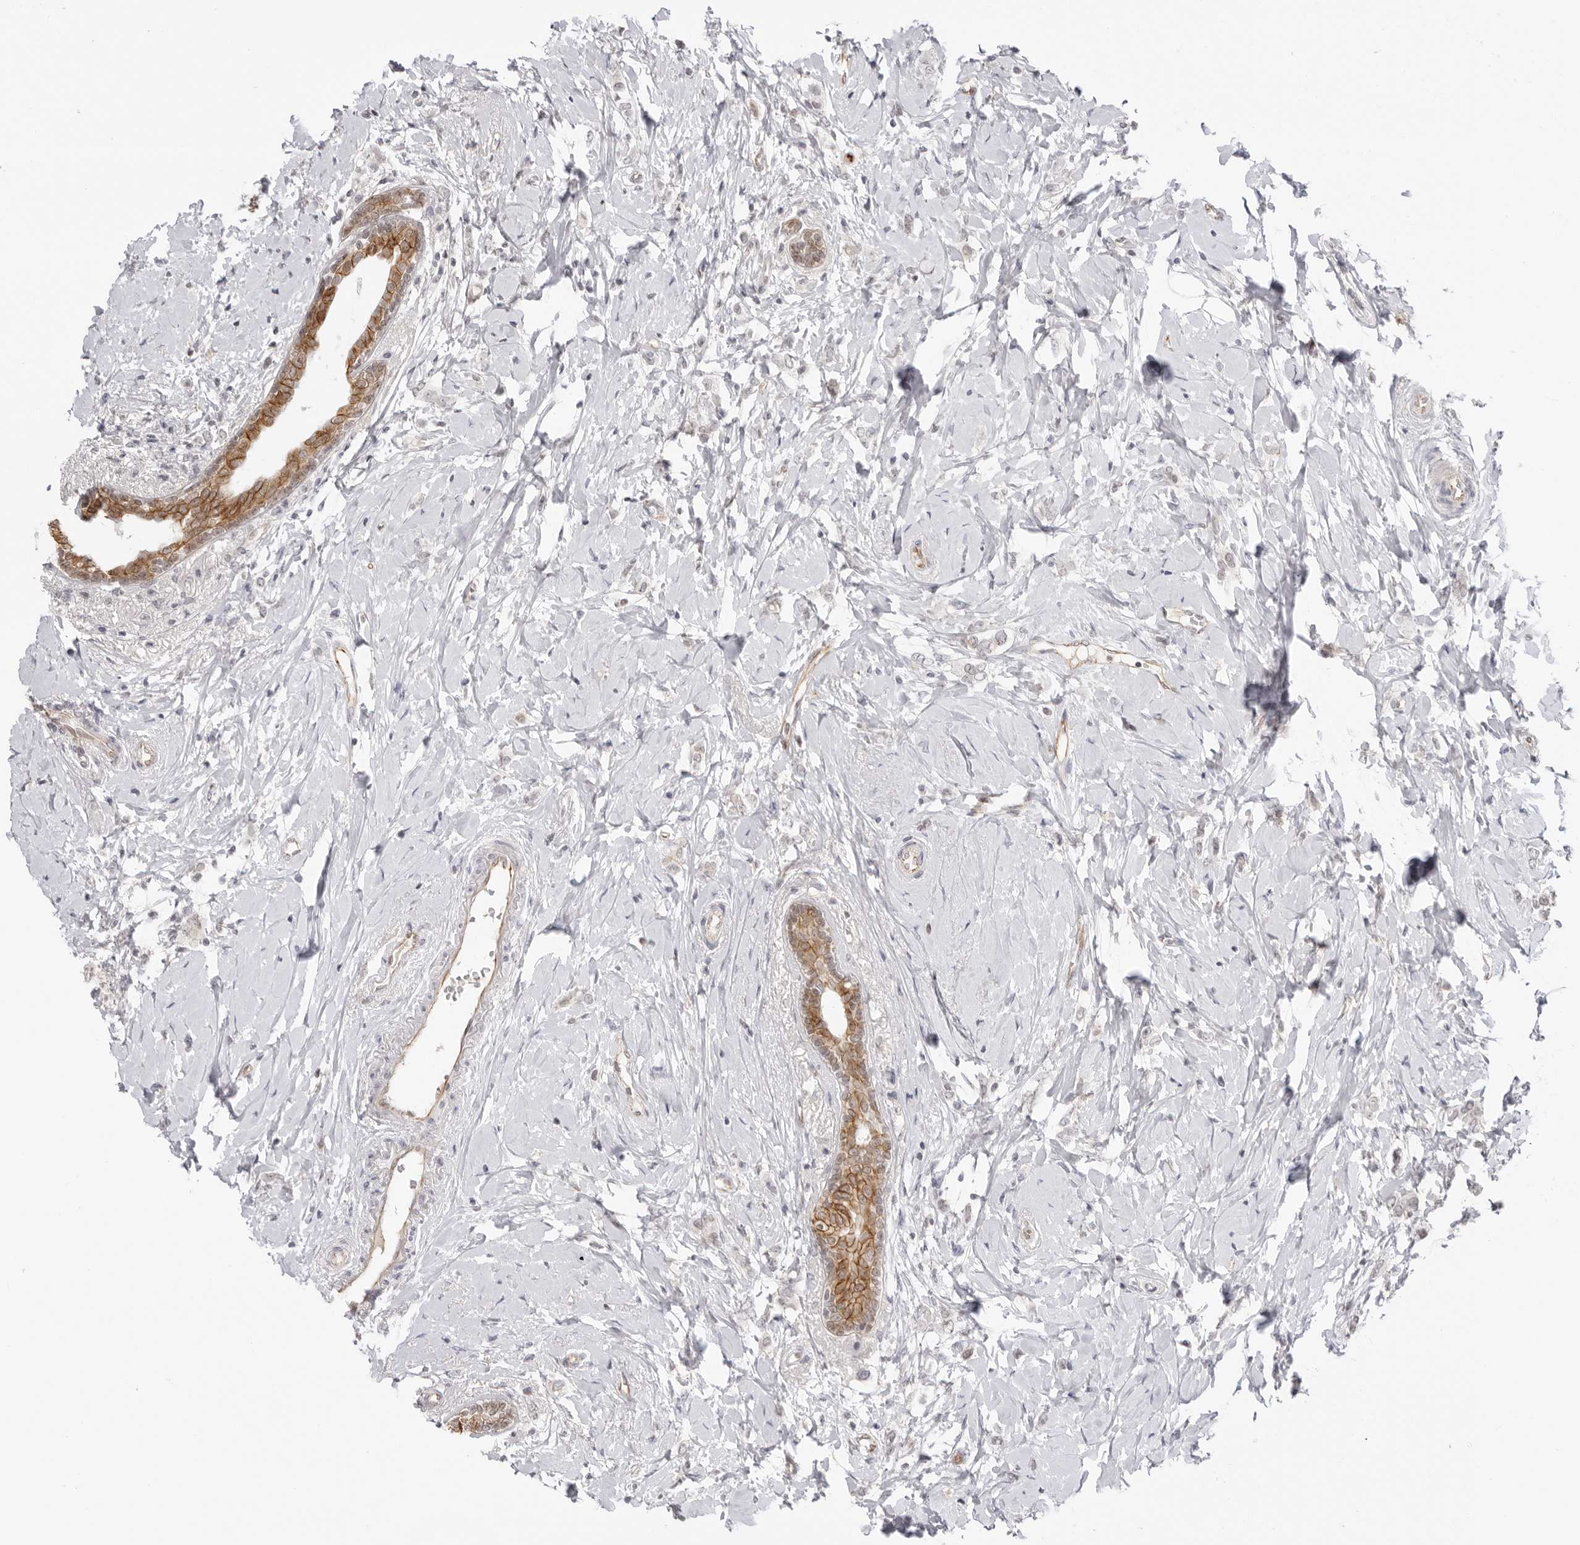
{"staining": {"intensity": "negative", "quantity": "none", "location": "none"}, "tissue": "breast cancer", "cell_type": "Tumor cells", "image_type": "cancer", "snomed": [{"axis": "morphology", "description": "Normal tissue, NOS"}, {"axis": "morphology", "description": "Lobular carcinoma"}, {"axis": "topography", "description": "Breast"}], "caption": "An image of human breast cancer (lobular carcinoma) is negative for staining in tumor cells.", "gene": "TRAPPC3", "patient": {"sex": "female", "age": 47}}